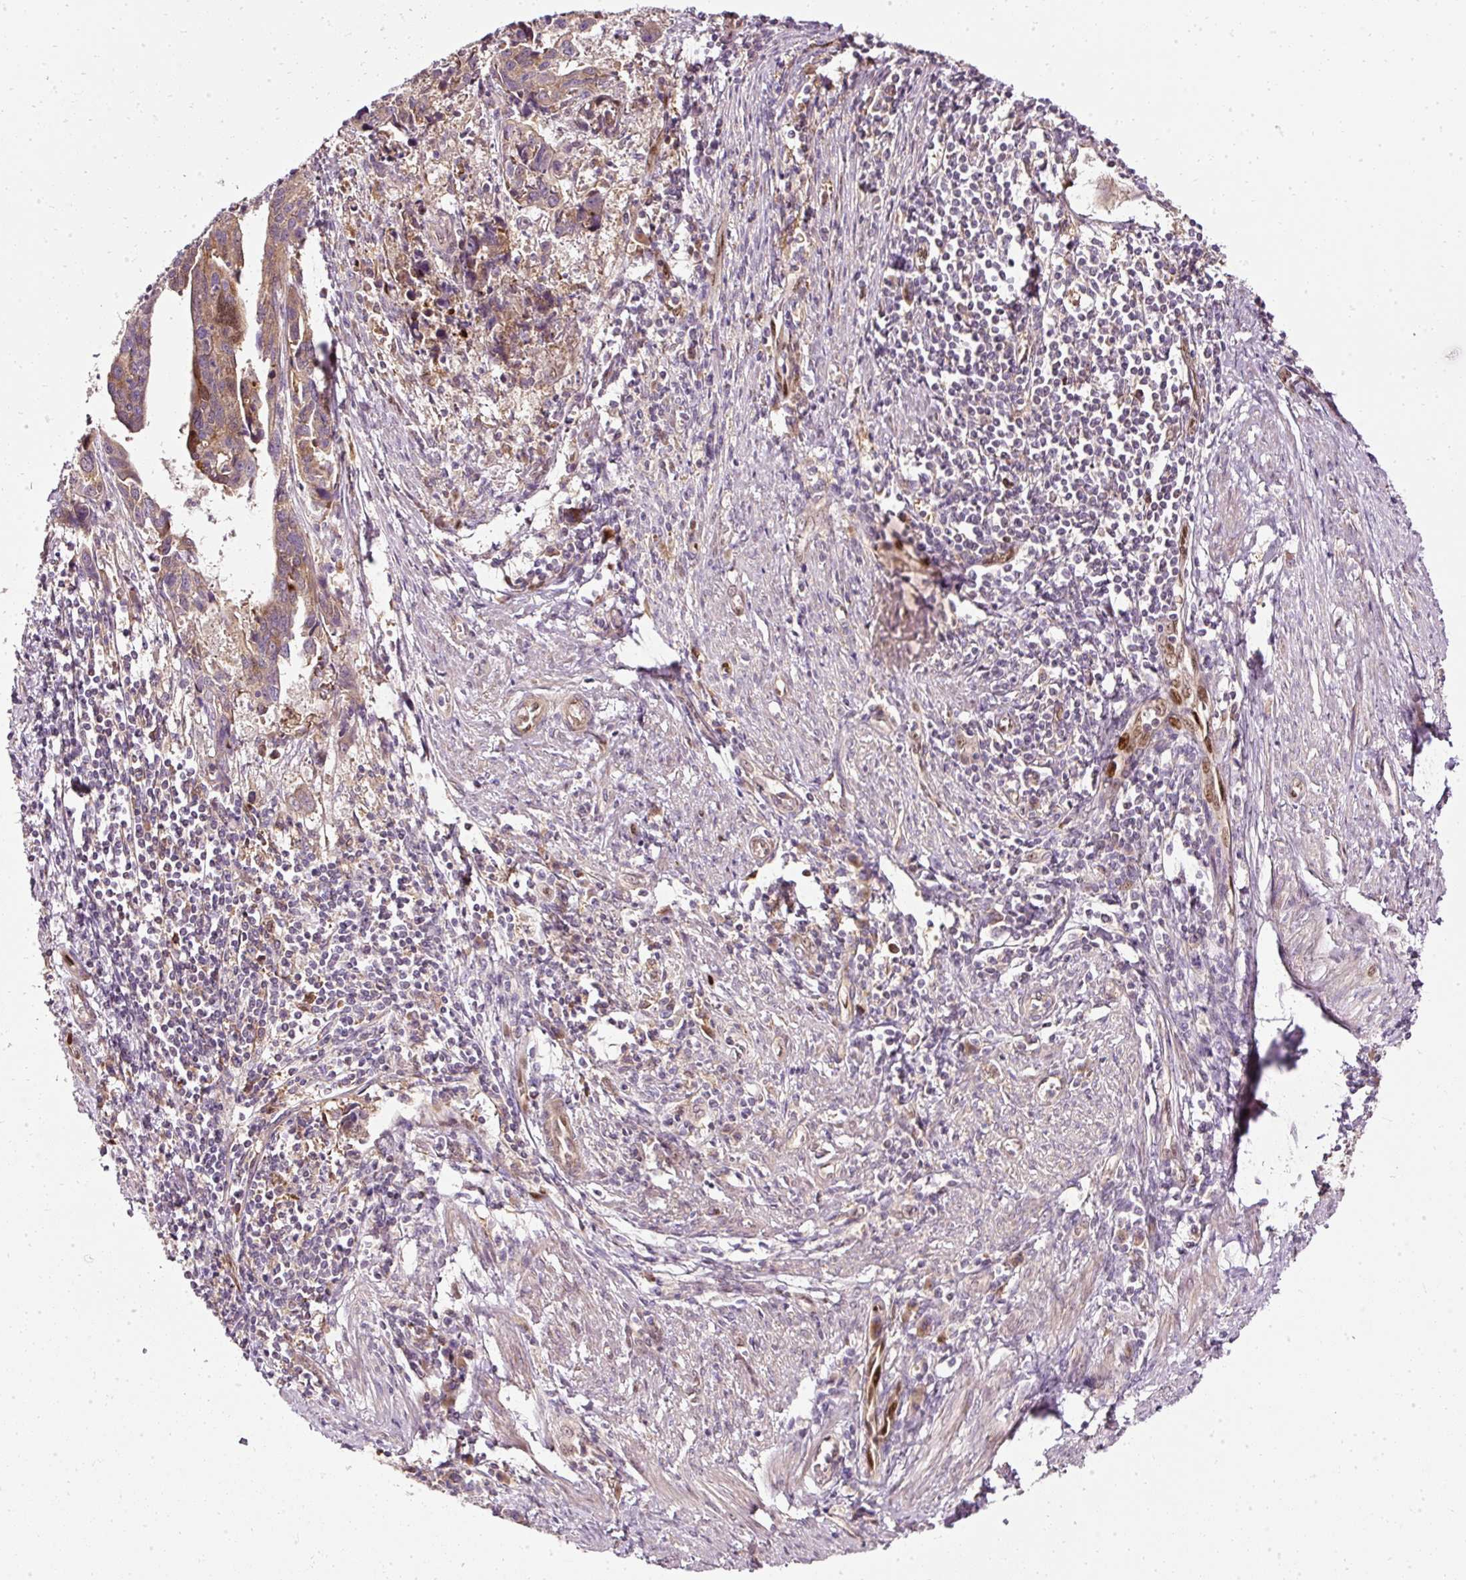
{"staining": {"intensity": "moderate", "quantity": "25%-75%", "location": "cytoplasmic/membranous"}, "tissue": "endometrial cancer", "cell_type": "Tumor cells", "image_type": "cancer", "snomed": [{"axis": "morphology", "description": "Adenocarcinoma, NOS"}, {"axis": "topography", "description": "Endometrium"}], "caption": "Immunohistochemistry (IHC) of human adenocarcinoma (endometrial) reveals medium levels of moderate cytoplasmic/membranous staining in approximately 25%-75% of tumor cells.", "gene": "NAPA", "patient": {"sex": "female", "age": 73}}